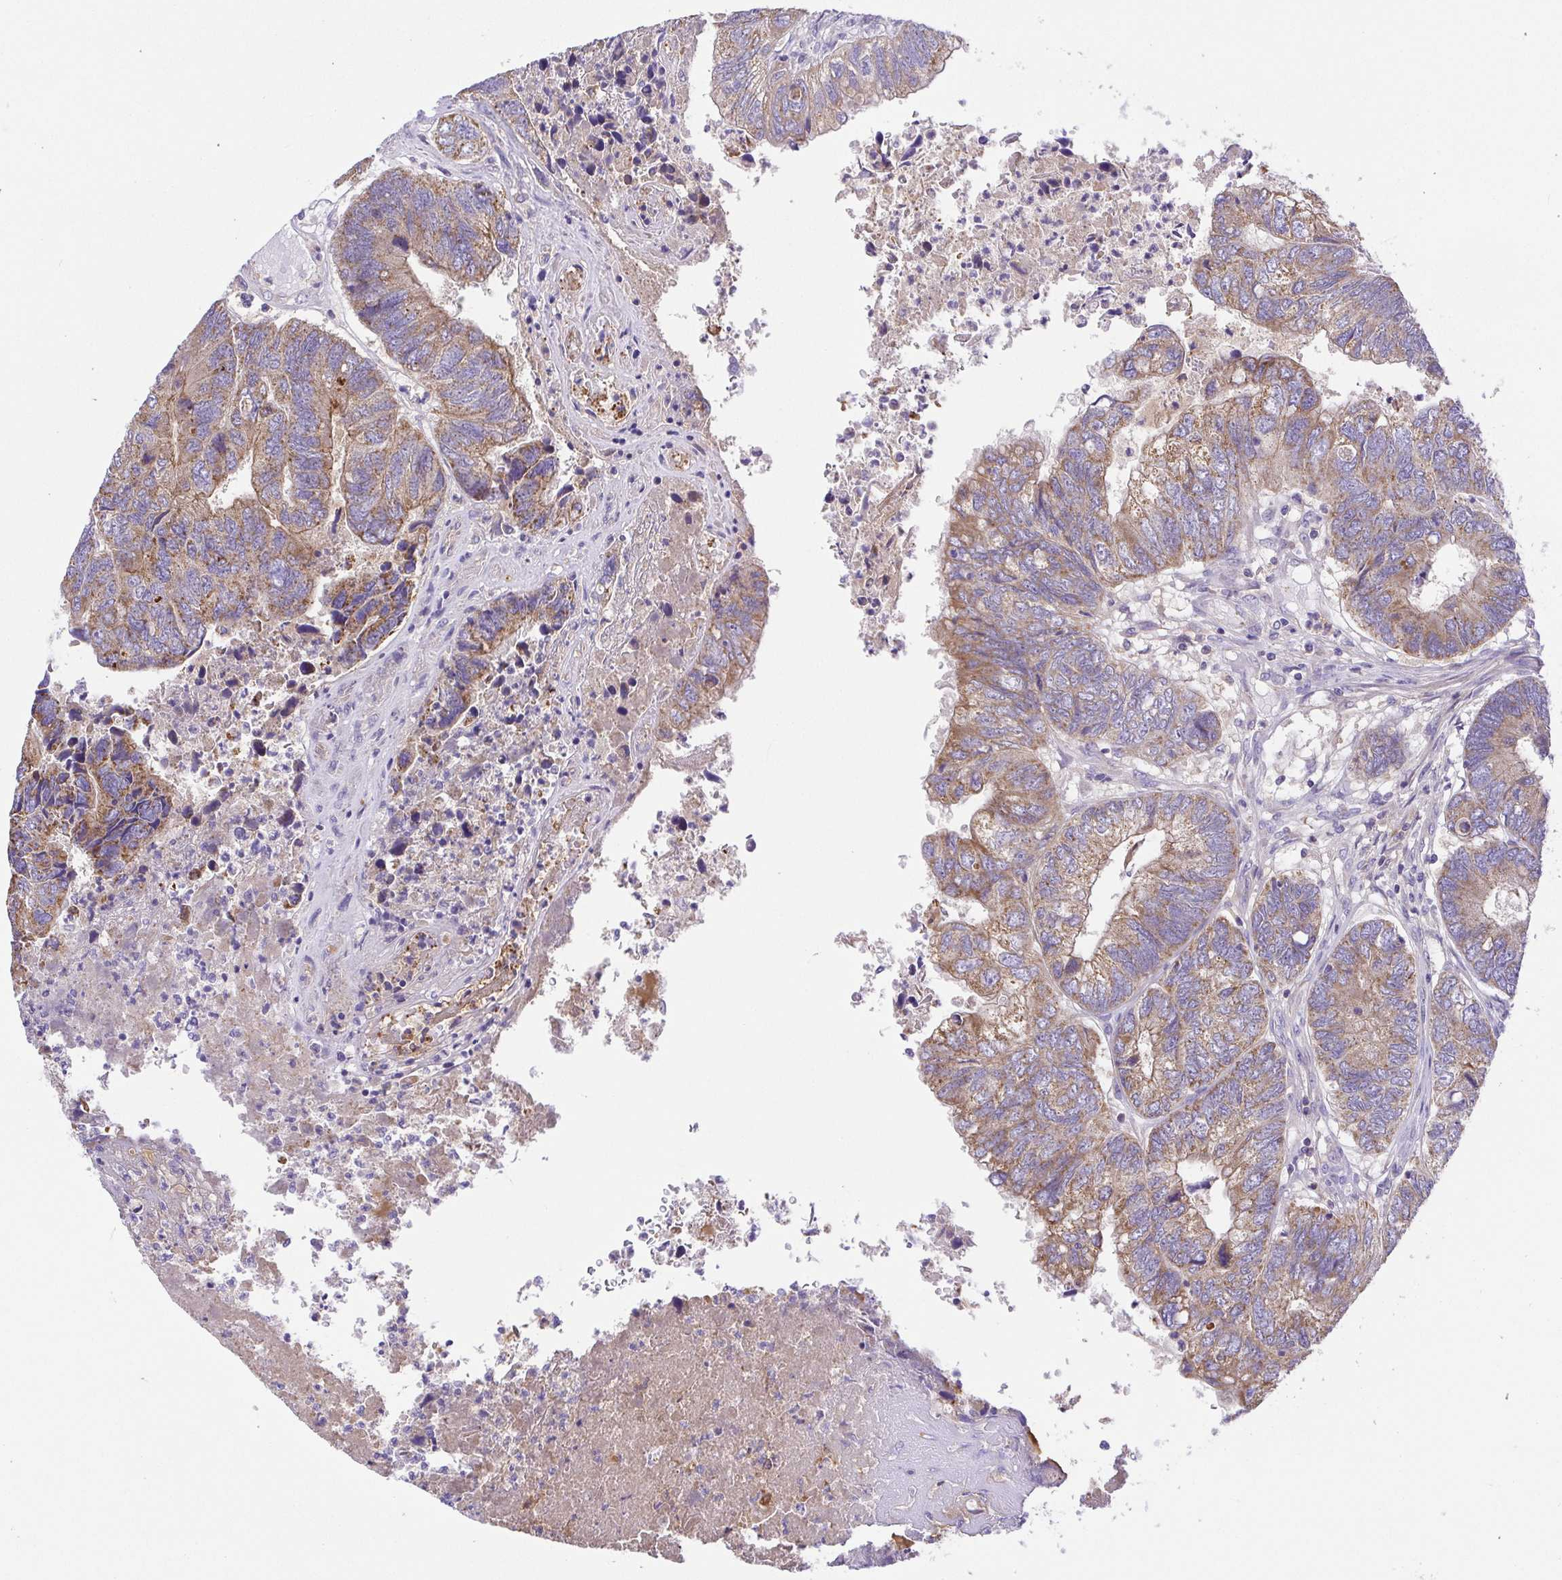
{"staining": {"intensity": "weak", "quantity": ">75%", "location": "cytoplasmic/membranous"}, "tissue": "colorectal cancer", "cell_type": "Tumor cells", "image_type": "cancer", "snomed": [{"axis": "morphology", "description": "Adenocarcinoma, NOS"}, {"axis": "topography", "description": "Colon"}], "caption": "Immunohistochemistry image of colorectal cancer (adenocarcinoma) stained for a protein (brown), which reveals low levels of weak cytoplasmic/membranous expression in about >75% of tumor cells.", "gene": "SLC13A1", "patient": {"sex": "female", "age": 67}}